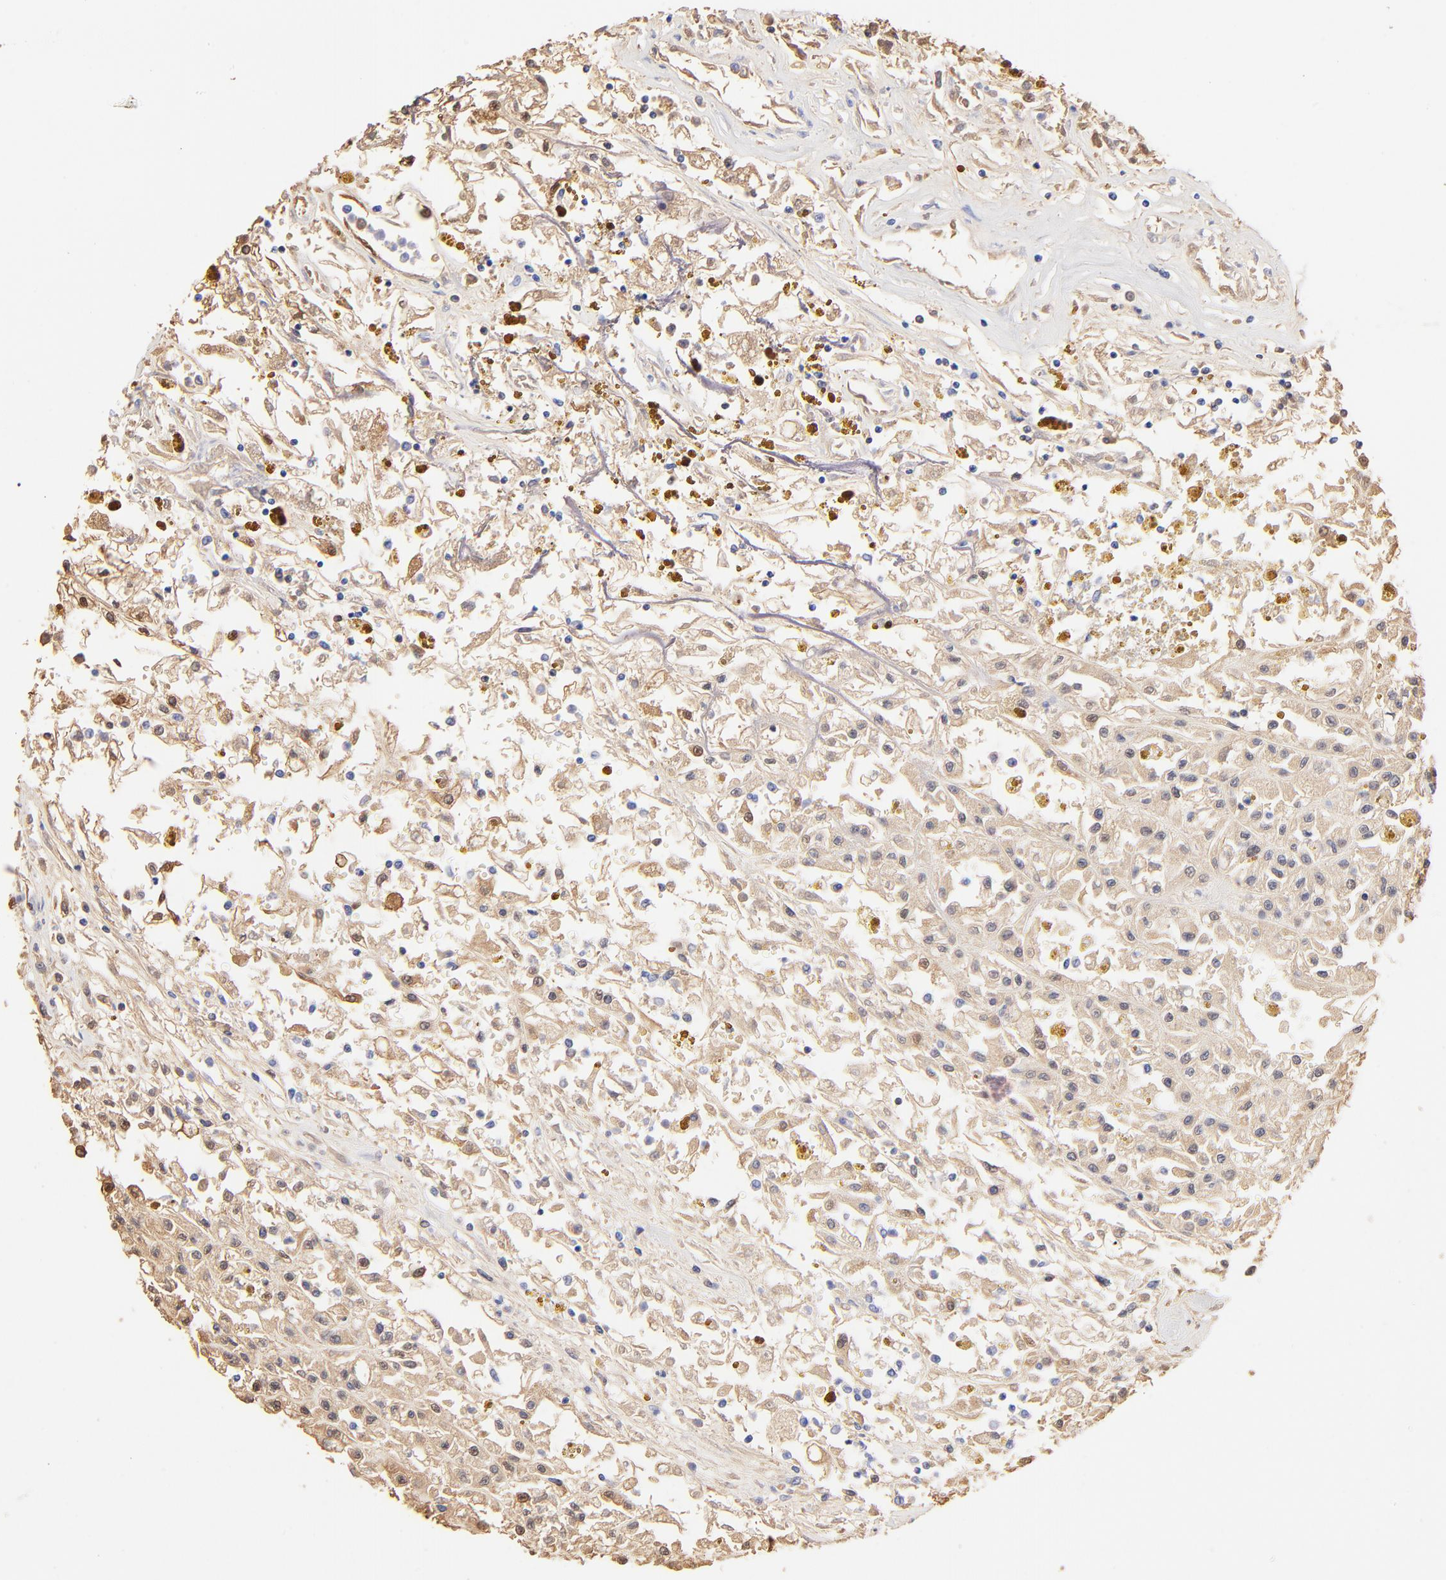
{"staining": {"intensity": "weak", "quantity": ">75%", "location": "cytoplasmic/membranous"}, "tissue": "renal cancer", "cell_type": "Tumor cells", "image_type": "cancer", "snomed": [{"axis": "morphology", "description": "Adenocarcinoma, NOS"}, {"axis": "topography", "description": "Kidney"}], "caption": "About >75% of tumor cells in renal cancer (adenocarcinoma) show weak cytoplasmic/membranous protein staining as visualized by brown immunohistochemical staining.", "gene": "ALDH1A1", "patient": {"sex": "male", "age": 78}}